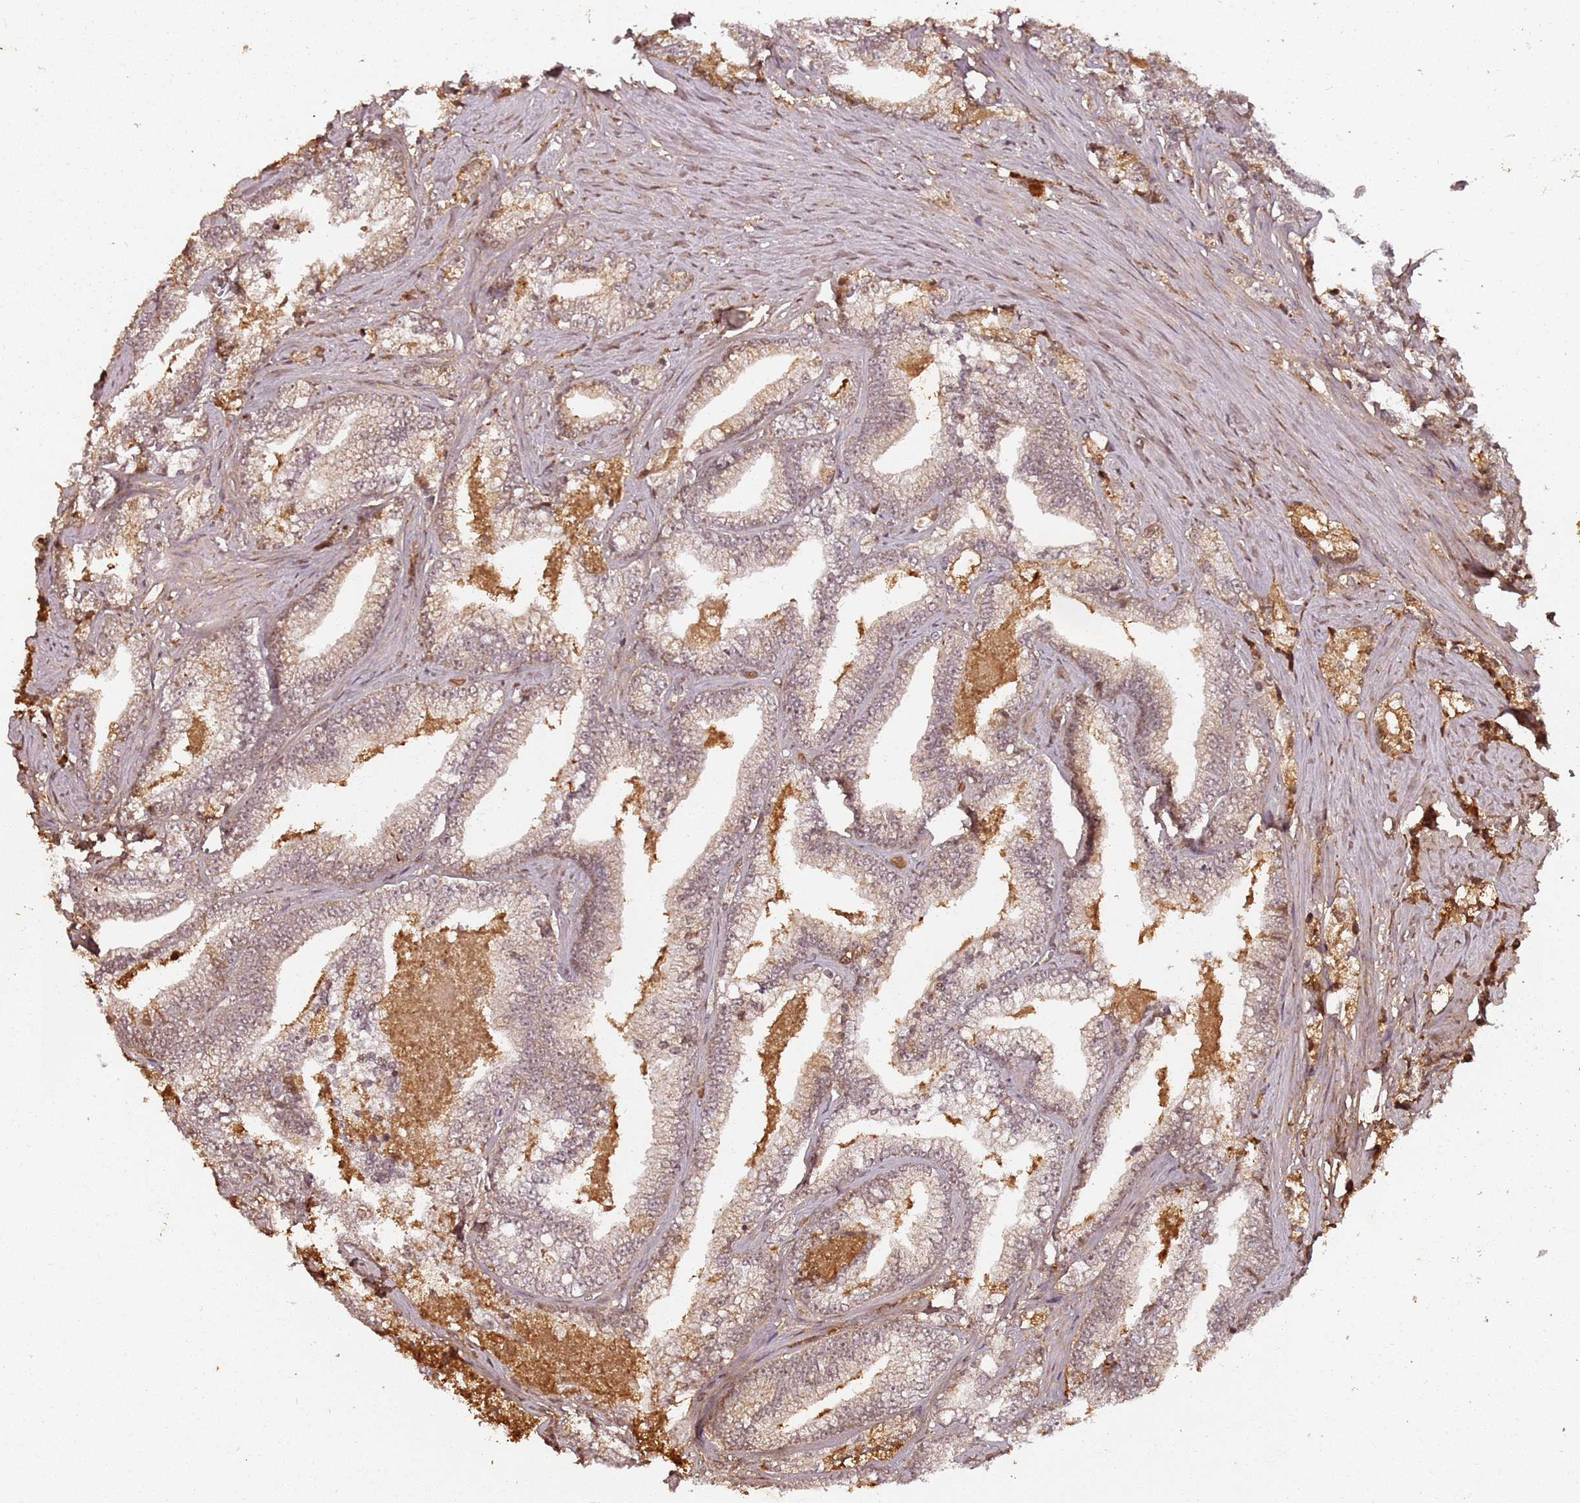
{"staining": {"intensity": "moderate", "quantity": "25%-75%", "location": "cytoplasmic/membranous,nuclear"}, "tissue": "prostate cancer", "cell_type": "Tumor cells", "image_type": "cancer", "snomed": [{"axis": "morphology", "description": "Adenocarcinoma, High grade"}, {"axis": "topography", "description": "Prostate and seminal vesicle, NOS"}], "caption": "The image displays a brown stain indicating the presence of a protein in the cytoplasmic/membranous and nuclear of tumor cells in prostate high-grade adenocarcinoma.", "gene": "COL1A2", "patient": {"sex": "male", "age": 67}}